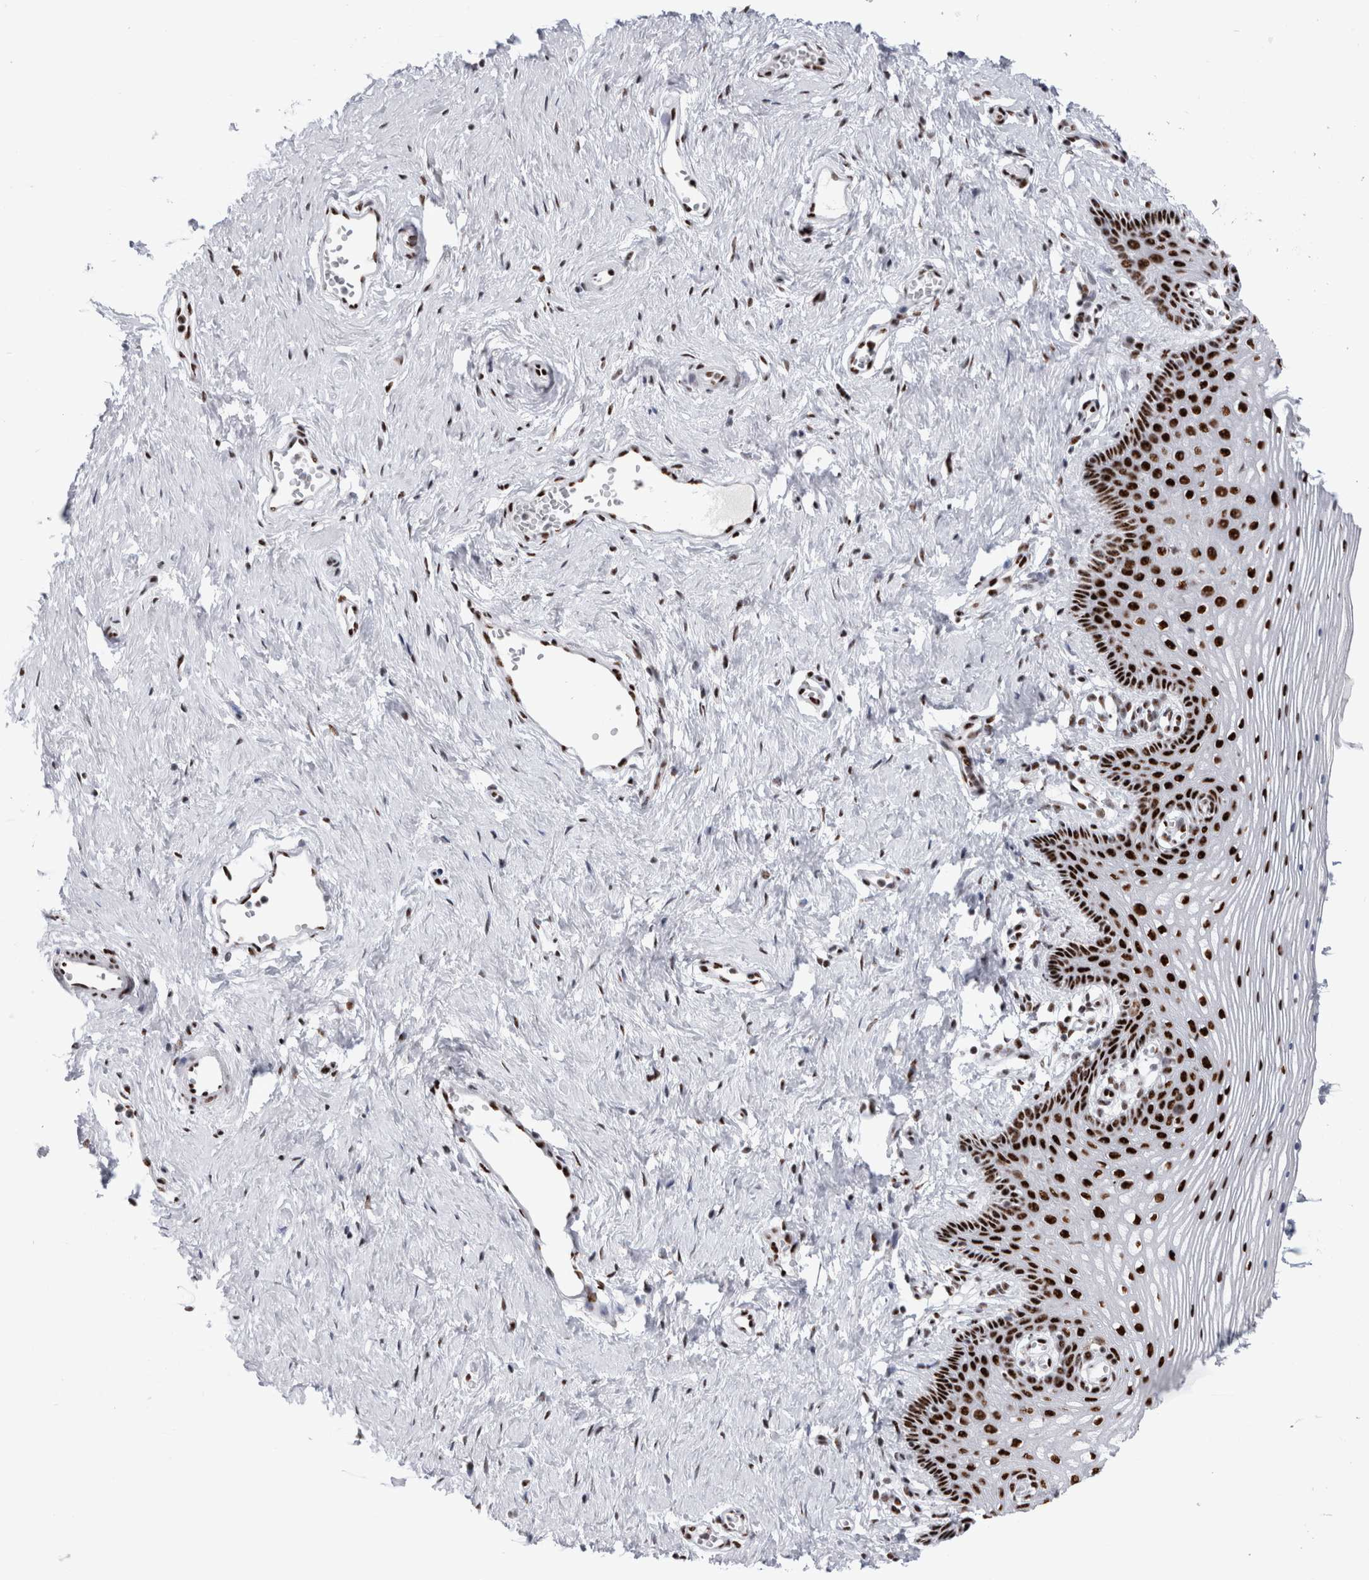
{"staining": {"intensity": "strong", "quantity": ">75%", "location": "nuclear"}, "tissue": "vagina", "cell_type": "Squamous epithelial cells", "image_type": "normal", "snomed": [{"axis": "morphology", "description": "Normal tissue, NOS"}, {"axis": "topography", "description": "Vagina"}], "caption": "Immunohistochemical staining of benign vagina demonstrates strong nuclear protein staining in about >75% of squamous epithelial cells. Nuclei are stained in blue.", "gene": "RBM6", "patient": {"sex": "female", "age": 32}}